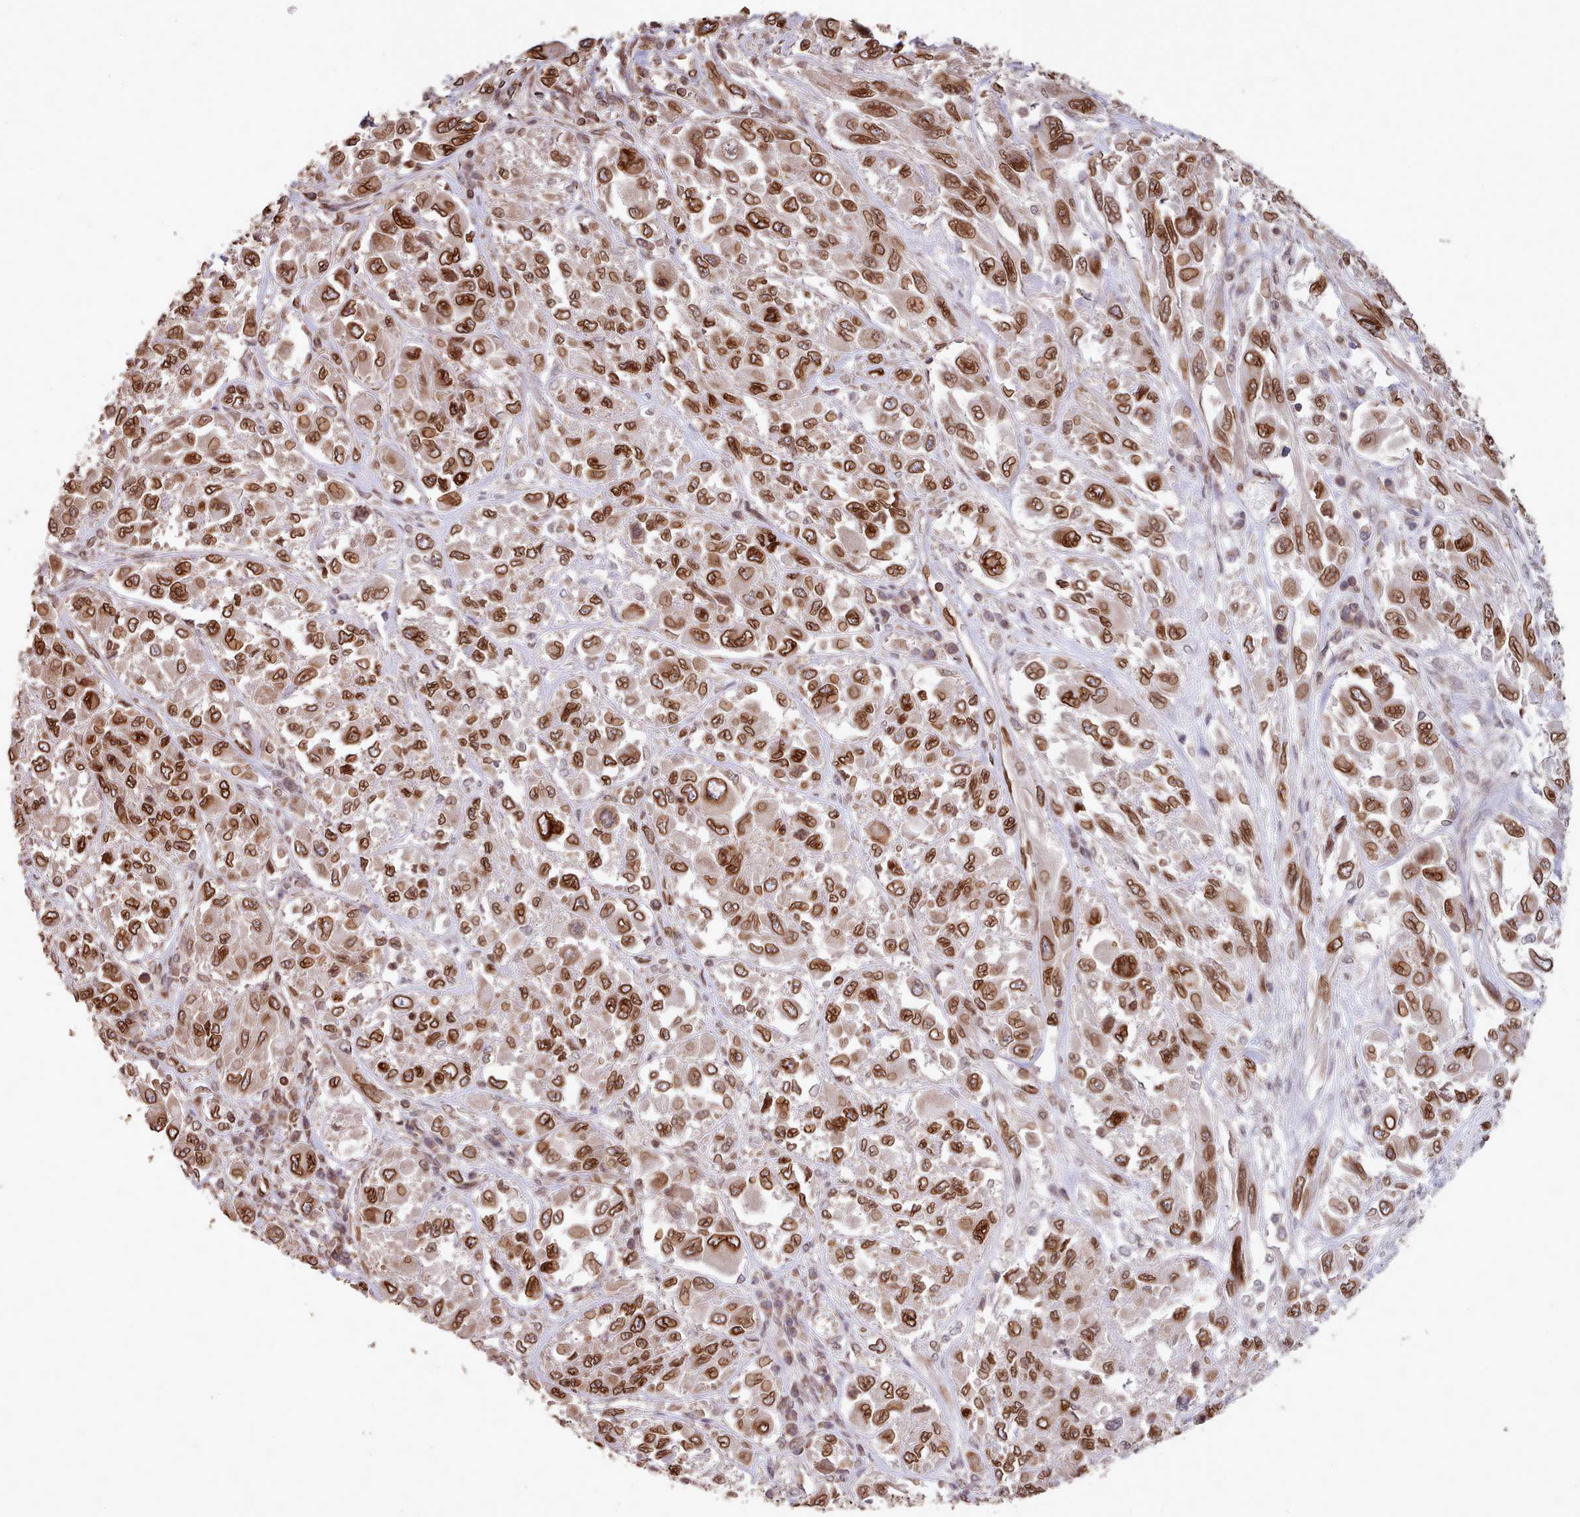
{"staining": {"intensity": "strong", "quantity": ">75%", "location": "cytoplasmic/membranous,nuclear"}, "tissue": "melanoma", "cell_type": "Tumor cells", "image_type": "cancer", "snomed": [{"axis": "morphology", "description": "Malignant melanoma, NOS"}, {"axis": "topography", "description": "Skin"}], "caption": "High-power microscopy captured an immunohistochemistry (IHC) image of melanoma, revealing strong cytoplasmic/membranous and nuclear staining in about >75% of tumor cells.", "gene": "TOR1AIP1", "patient": {"sex": "female", "age": 91}}